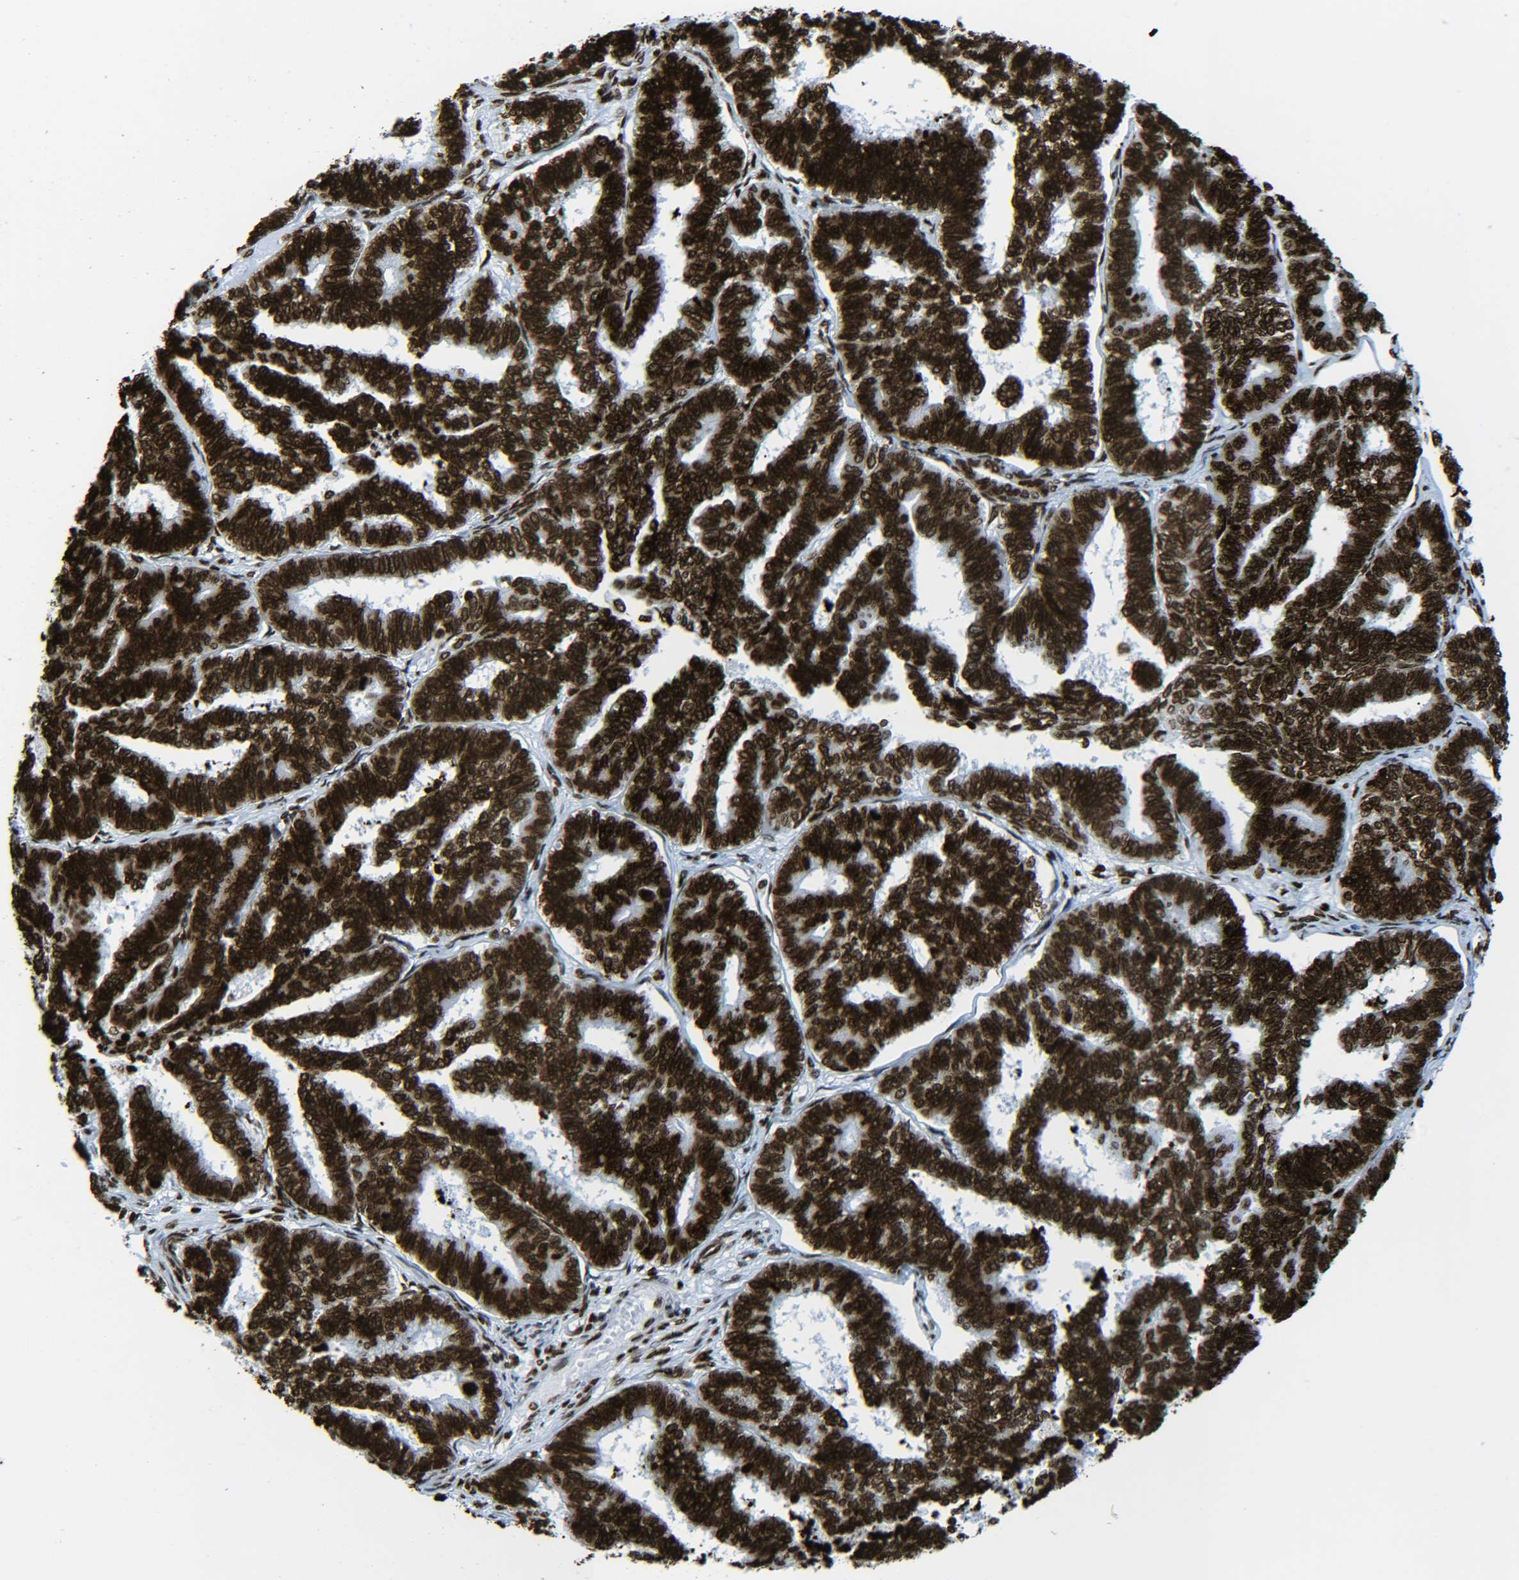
{"staining": {"intensity": "strong", "quantity": ">75%", "location": "nuclear"}, "tissue": "endometrial cancer", "cell_type": "Tumor cells", "image_type": "cancer", "snomed": [{"axis": "morphology", "description": "Adenocarcinoma, NOS"}, {"axis": "topography", "description": "Endometrium"}], "caption": "IHC (DAB) staining of human adenocarcinoma (endometrial) shows strong nuclear protein expression in approximately >75% of tumor cells.", "gene": "H2AX", "patient": {"sex": "female", "age": 70}}